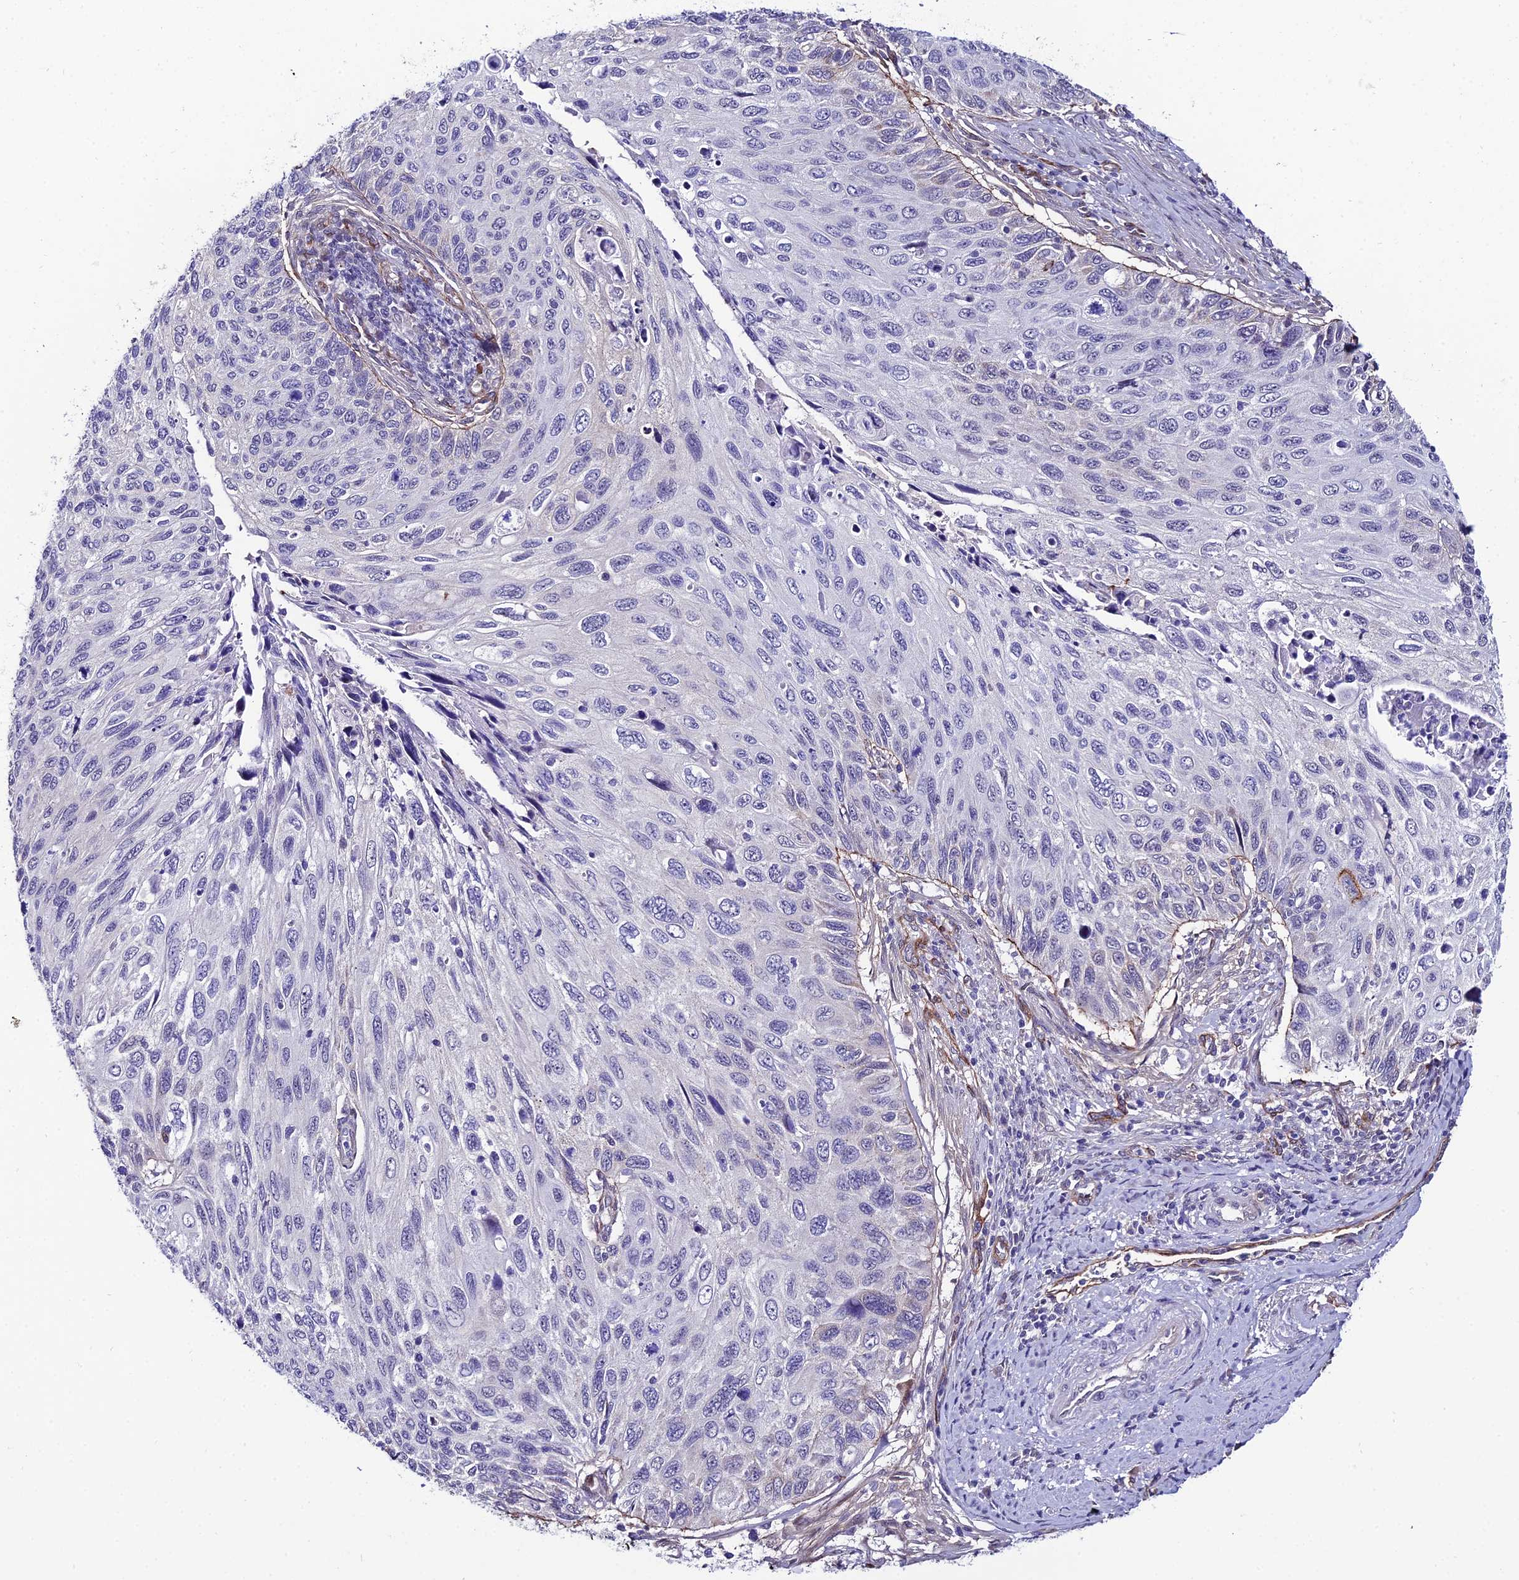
{"staining": {"intensity": "negative", "quantity": "none", "location": "none"}, "tissue": "cervical cancer", "cell_type": "Tumor cells", "image_type": "cancer", "snomed": [{"axis": "morphology", "description": "Squamous cell carcinoma, NOS"}, {"axis": "topography", "description": "Cervix"}], "caption": "An immunohistochemistry image of cervical cancer (squamous cell carcinoma) is shown. There is no staining in tumor cells of cervical cancer (squamous cell carcinoma).", "gene": "SYT15", "patient": {"sex": "female", "age": 70}}